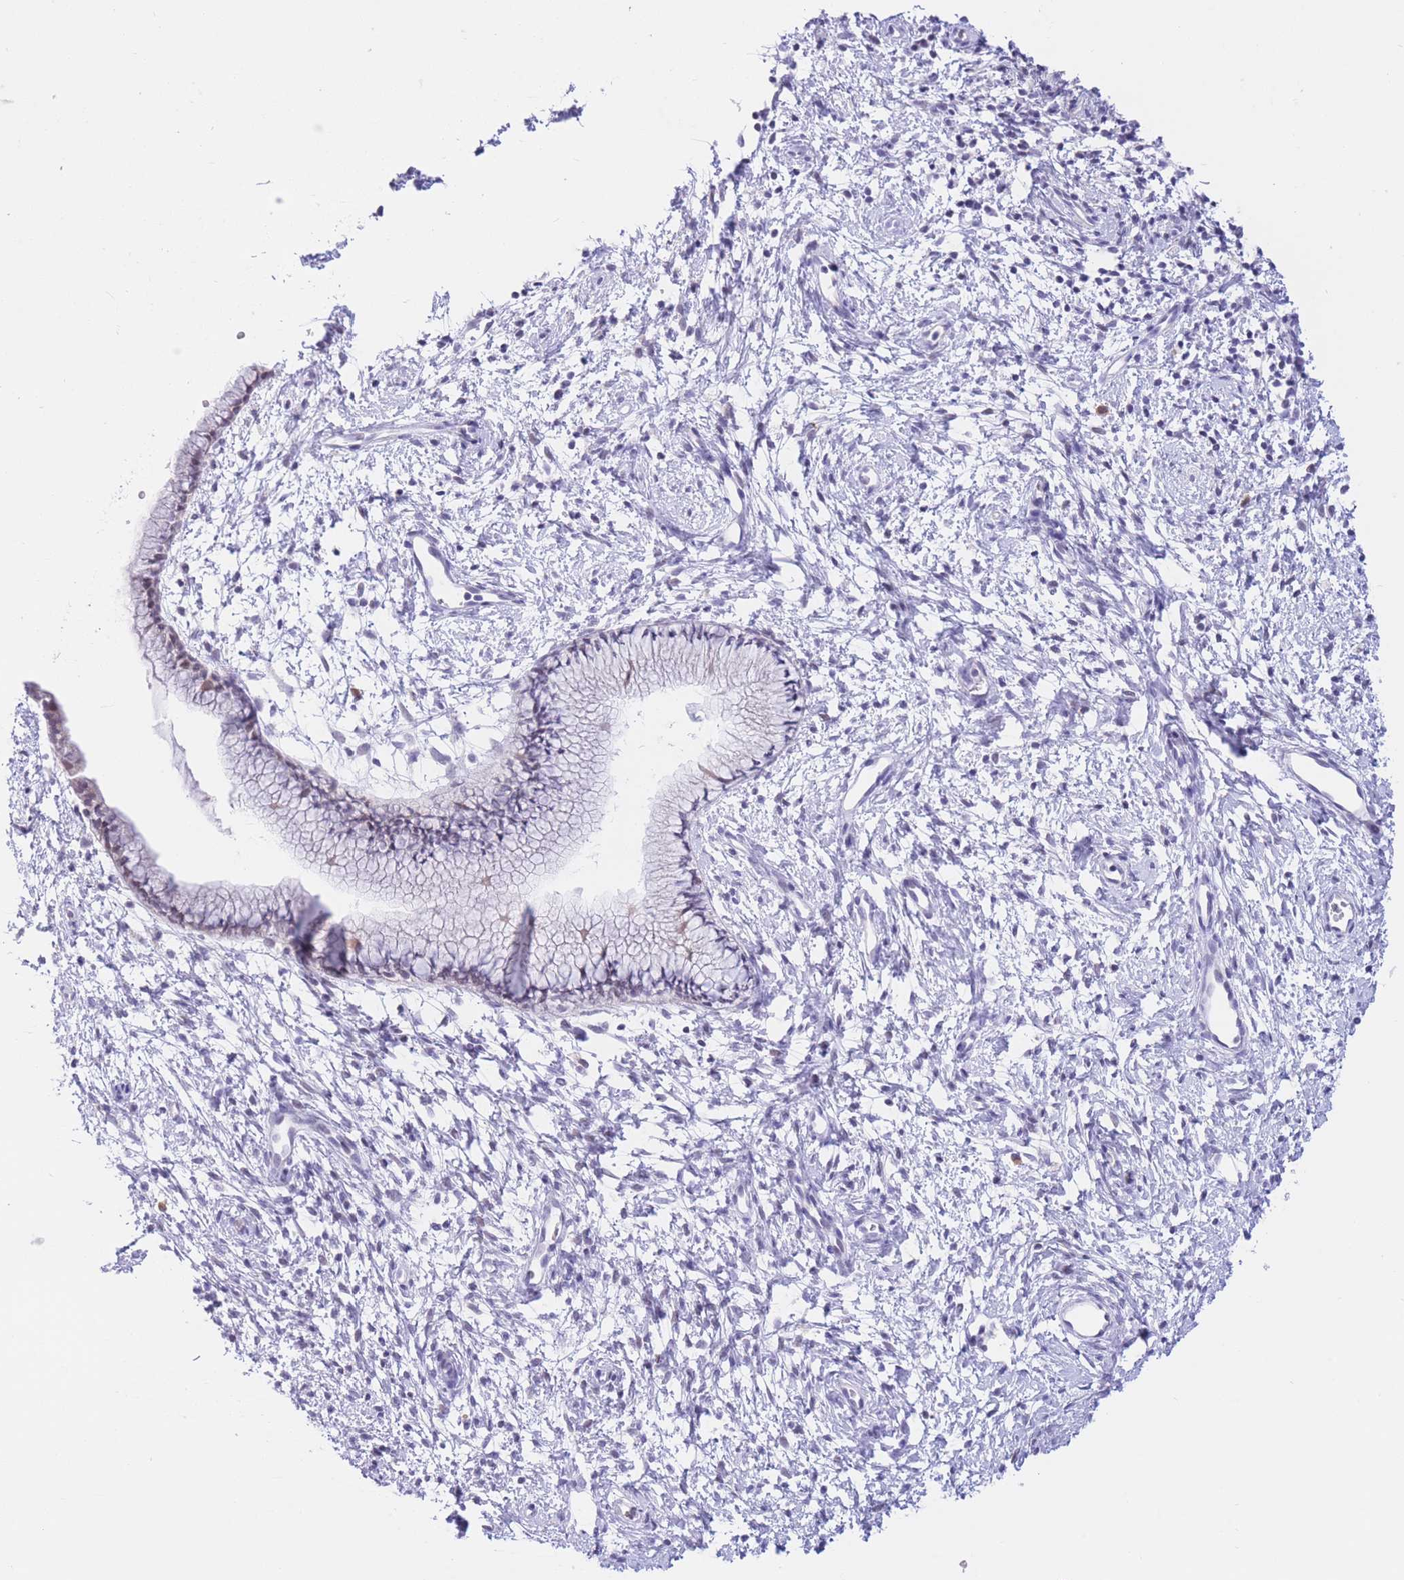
{"staining": {"intensity": "weak", "quantity": "<25%", "location": "nuclear"}, "tissue": "cervix", "cell_type": "Glandular cells", "image_type": "normal", "snomed": [{"axis": "morphology", "description": "Normal tissue, NOS"}, {"axis": "topography", "description": "Cervix"}], "caption": "Human cervix stained for a protein using immunohistochemistry (IHC) displays no staining in glandular cells.", "gene": "RPL39L", "patient": {"sex": "female", "age": 57}}